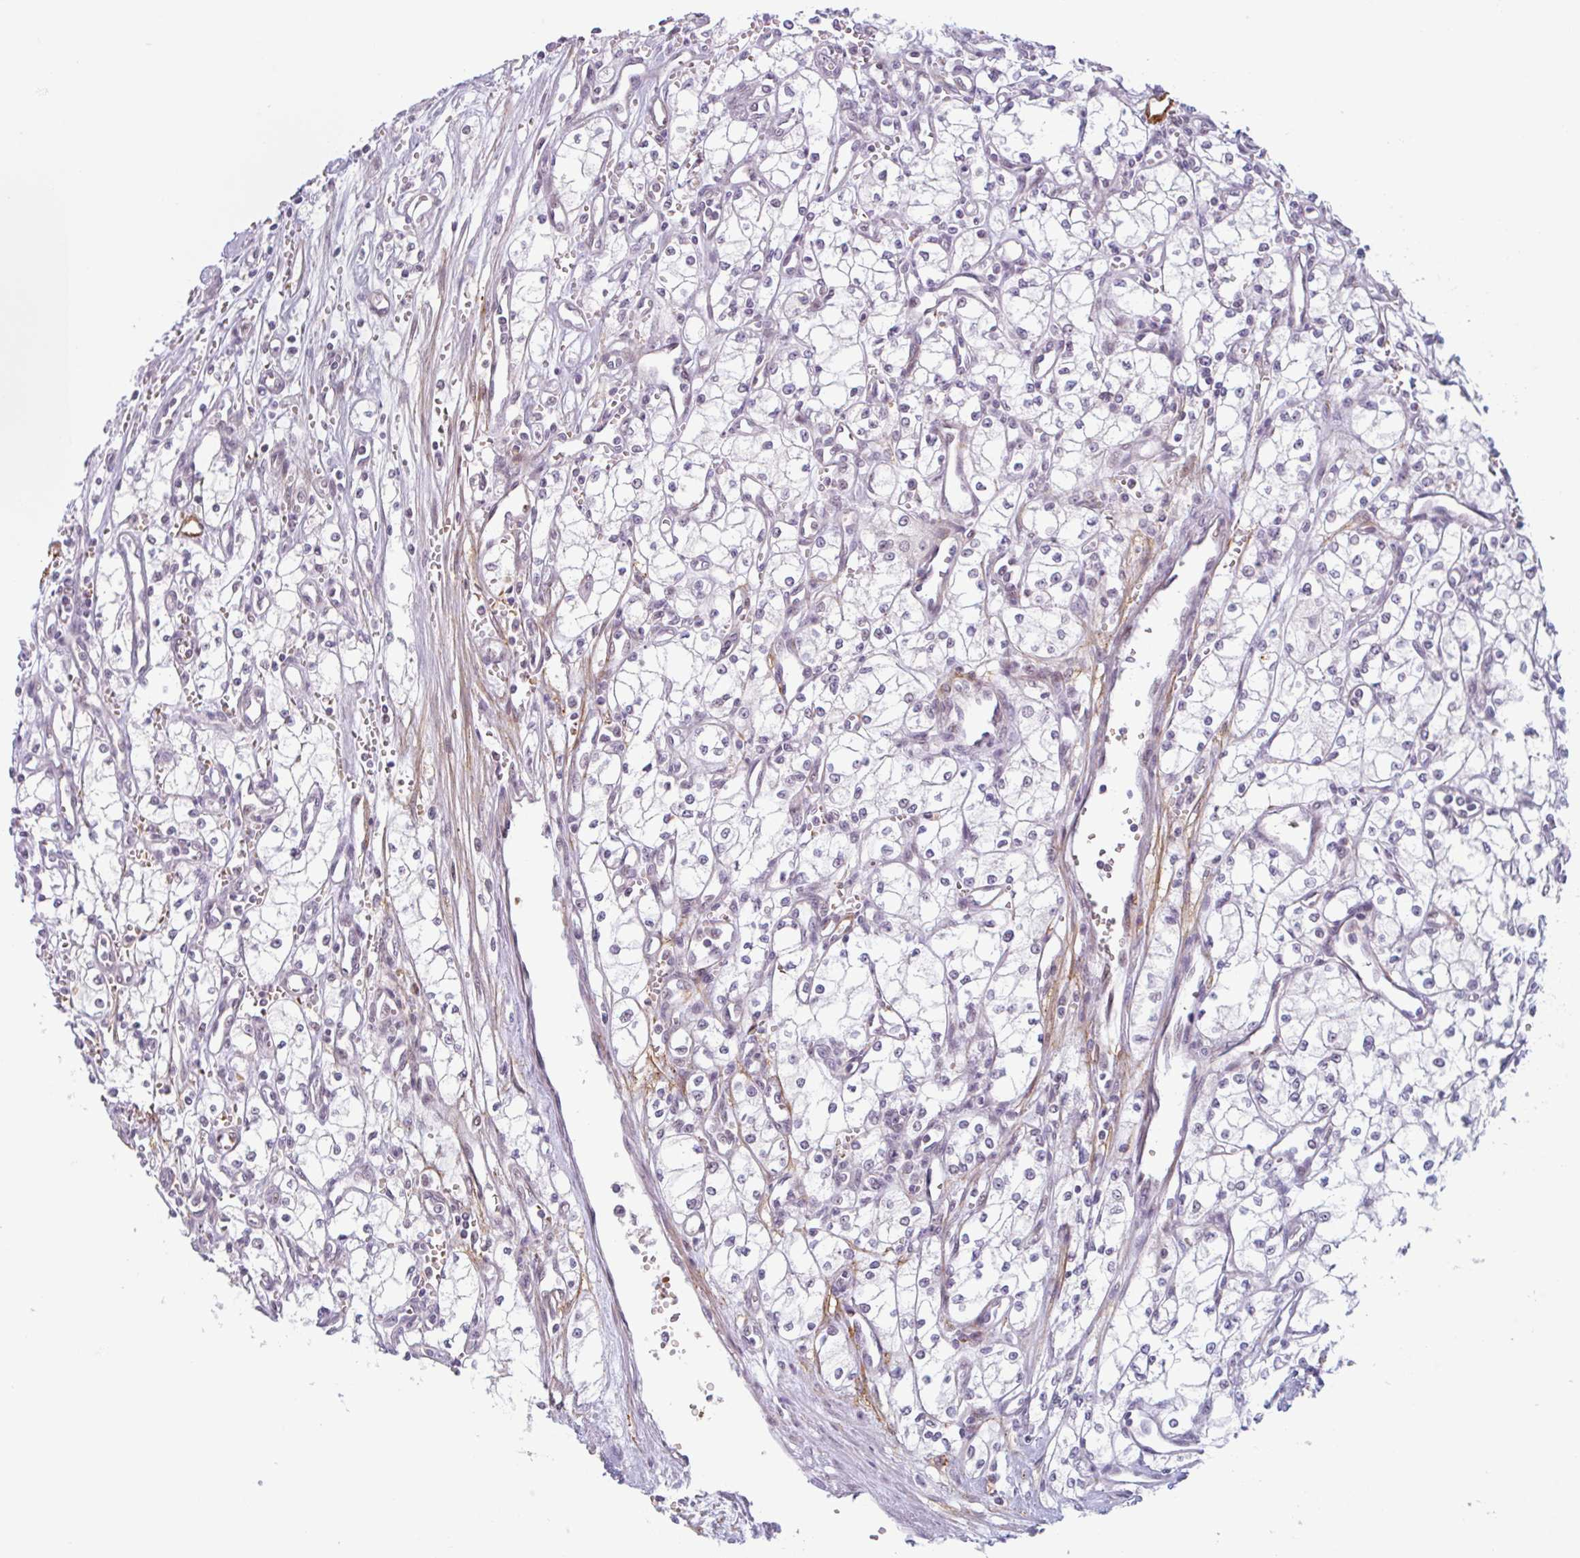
{"staining": {"intensity": "negative", "quantity": "none", "location": "none"}, "tissue": "renal cancer", "cell_type": "Tumor cells", "image_type": "cancer", "snomed": [{"axis": "morphology", "description": "Adenocarcinoma, NOS"}, {"axis": "topography", "description": "Kidney"}], "caption": "High power microscopy photomicrograph of an immunohistochemistry micrograph of renal cancer (adenocarcinoma), revealing no significant staining in tumor cells.", "gene": "TMEM119", "patient": {"sex": "male", "age": 59}}